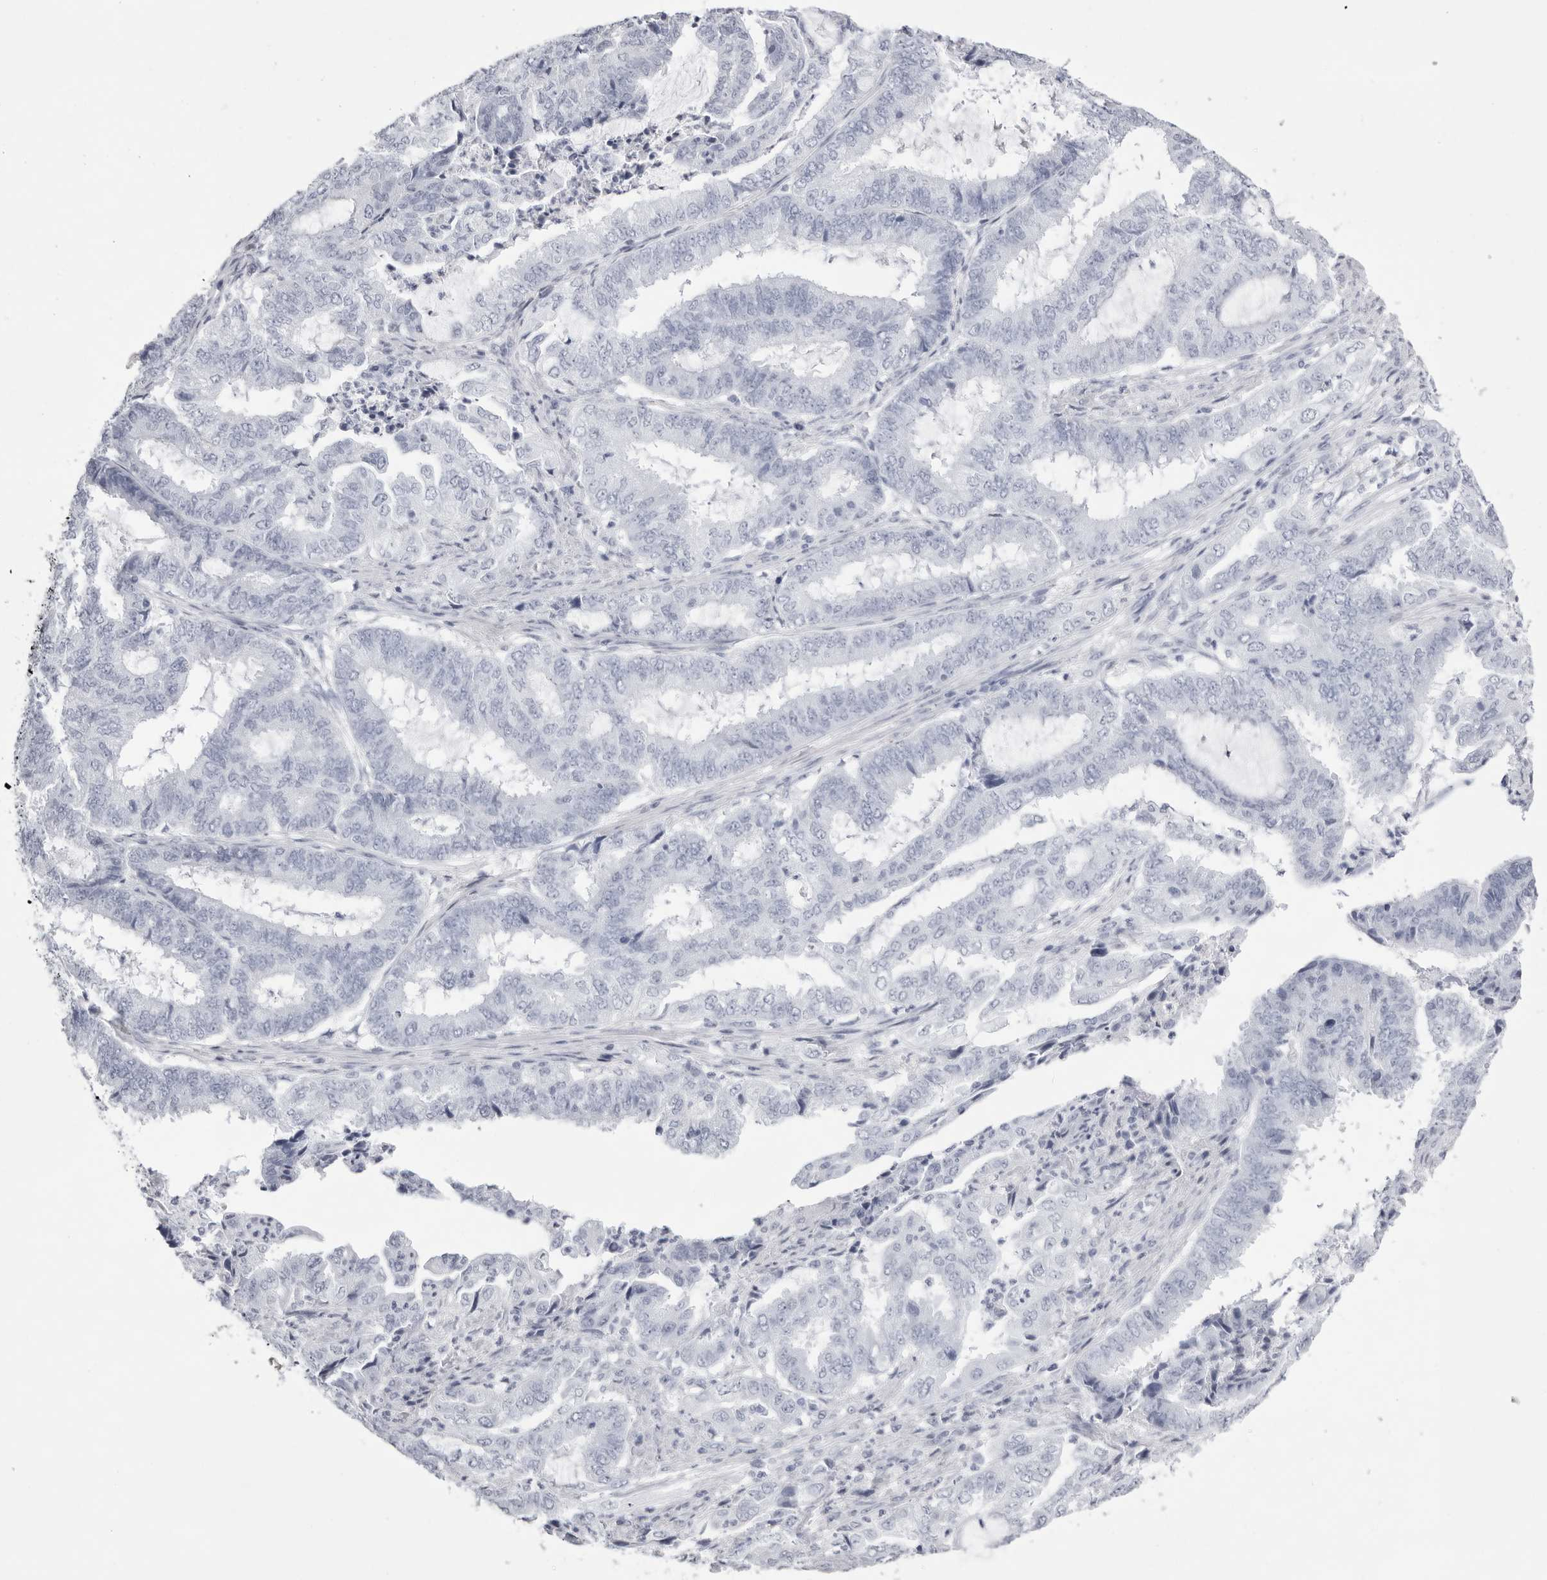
{"staining": {"intensity": "negative", "quantity": "none", "location": "none"}, "tissue": "endometrial cancer", "cell_type": "Tumor cells", "image_type": "cancer", "snomed": [{"axis": "morphology", "description": "Adenocarcinoma, NOS"}, {"axis": "topography", "description": "Endometrium"}], "caption": "Human adenocarcinoma (endometrial) stained for a protein using immunohistochemistry reveals no positivity in tumor cells.", "gene": "TMOD4", "patient": {"sex": "female", "age": 51}}